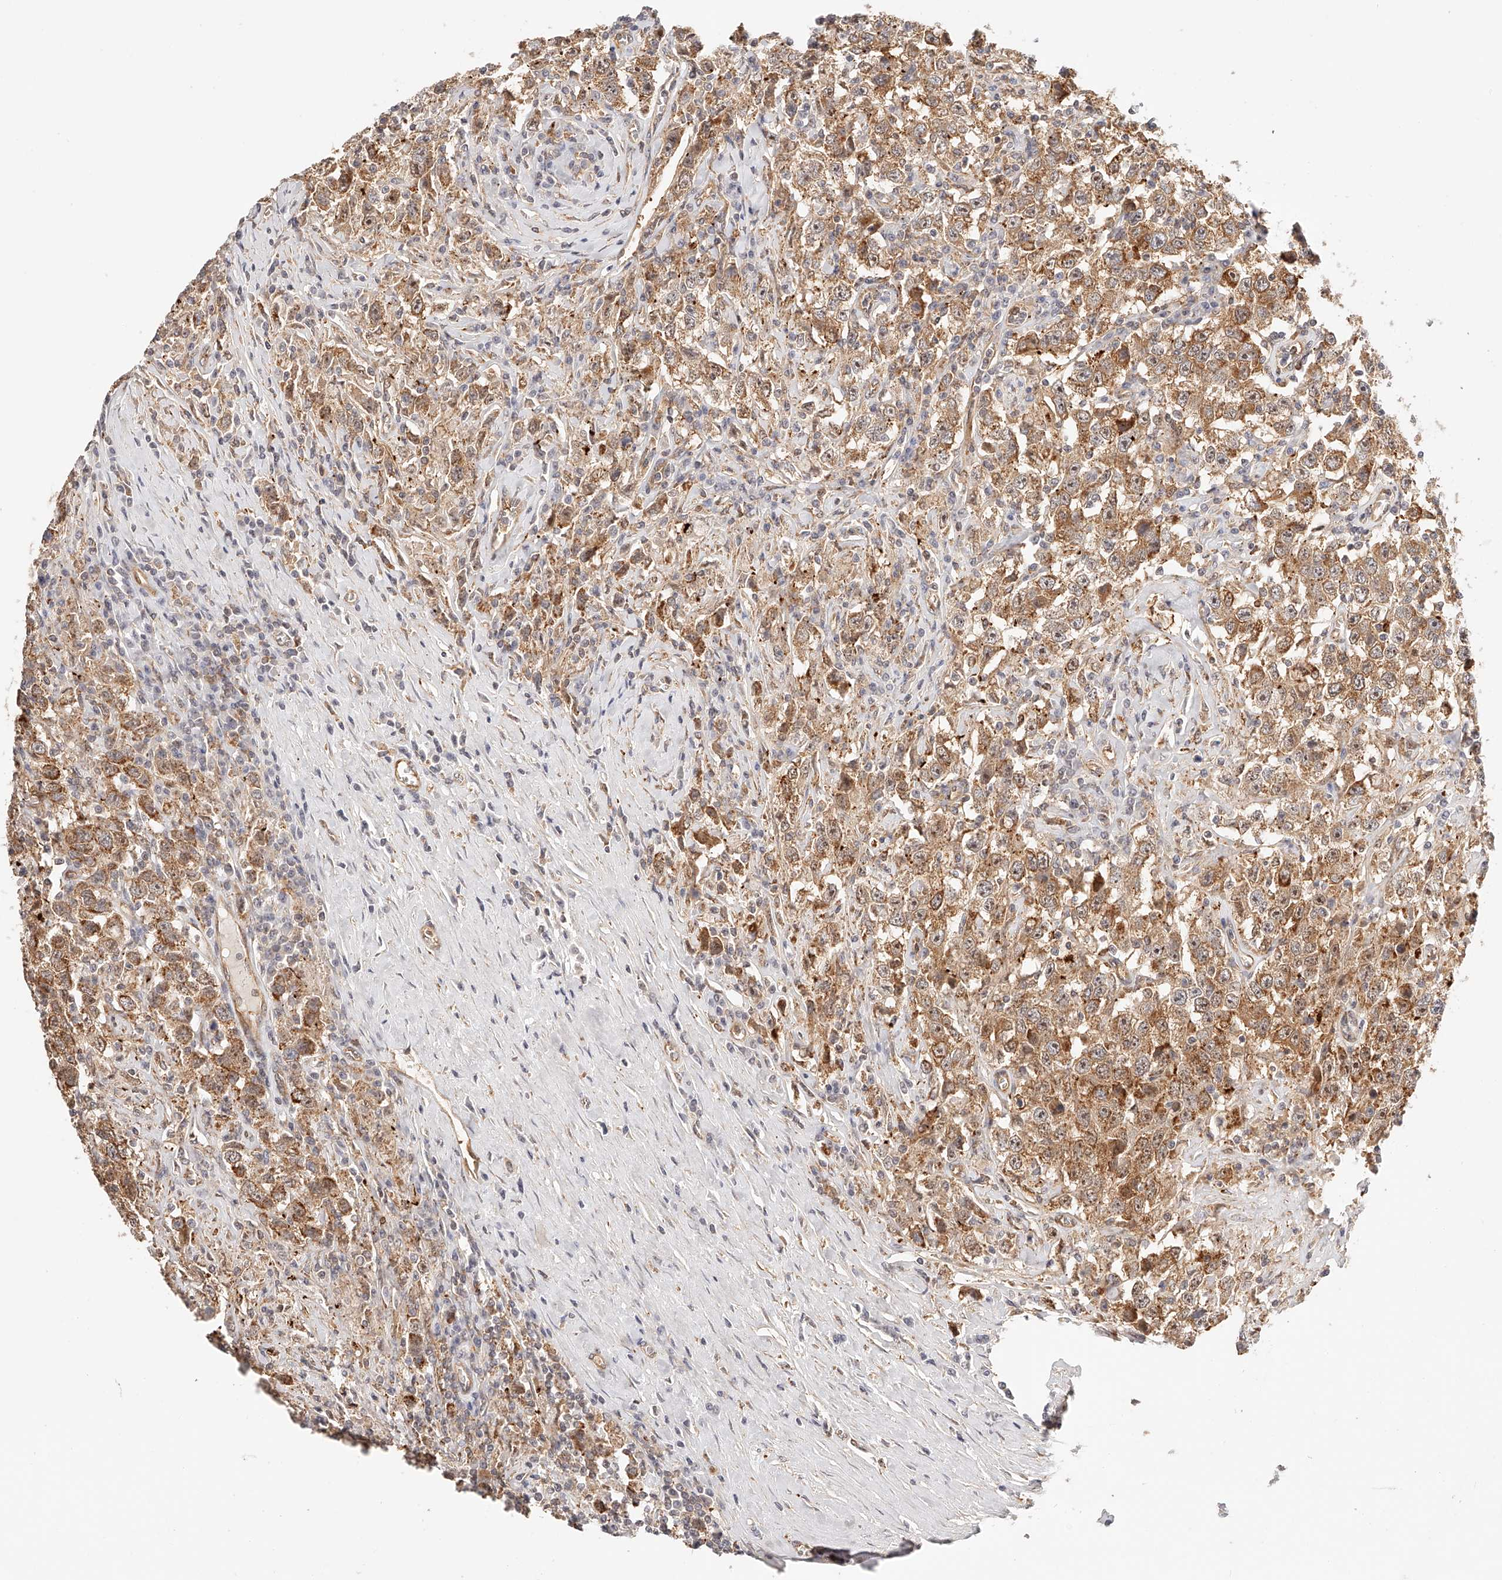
{"staining": {"intensity": "moderate", "quantity": ">75%", "location": "cytoplasmic/membranous"}, "tissue": "testis cancer", "cell_type": "Tumor cells", "image_type": "cancer", "snomed": [{"axis": "morphology", "description": "Seminoma, NOS"}, {"axis": "topography", "description": "Testis"}], "caption": "Moderate cytoplasmic/membranous expression for a protein is appreciated in approximately >75% of tumor cells of seminoma (testis) using IHC.", "gene": "SYNC", "patient": {"sex": "male", "age": 41}}